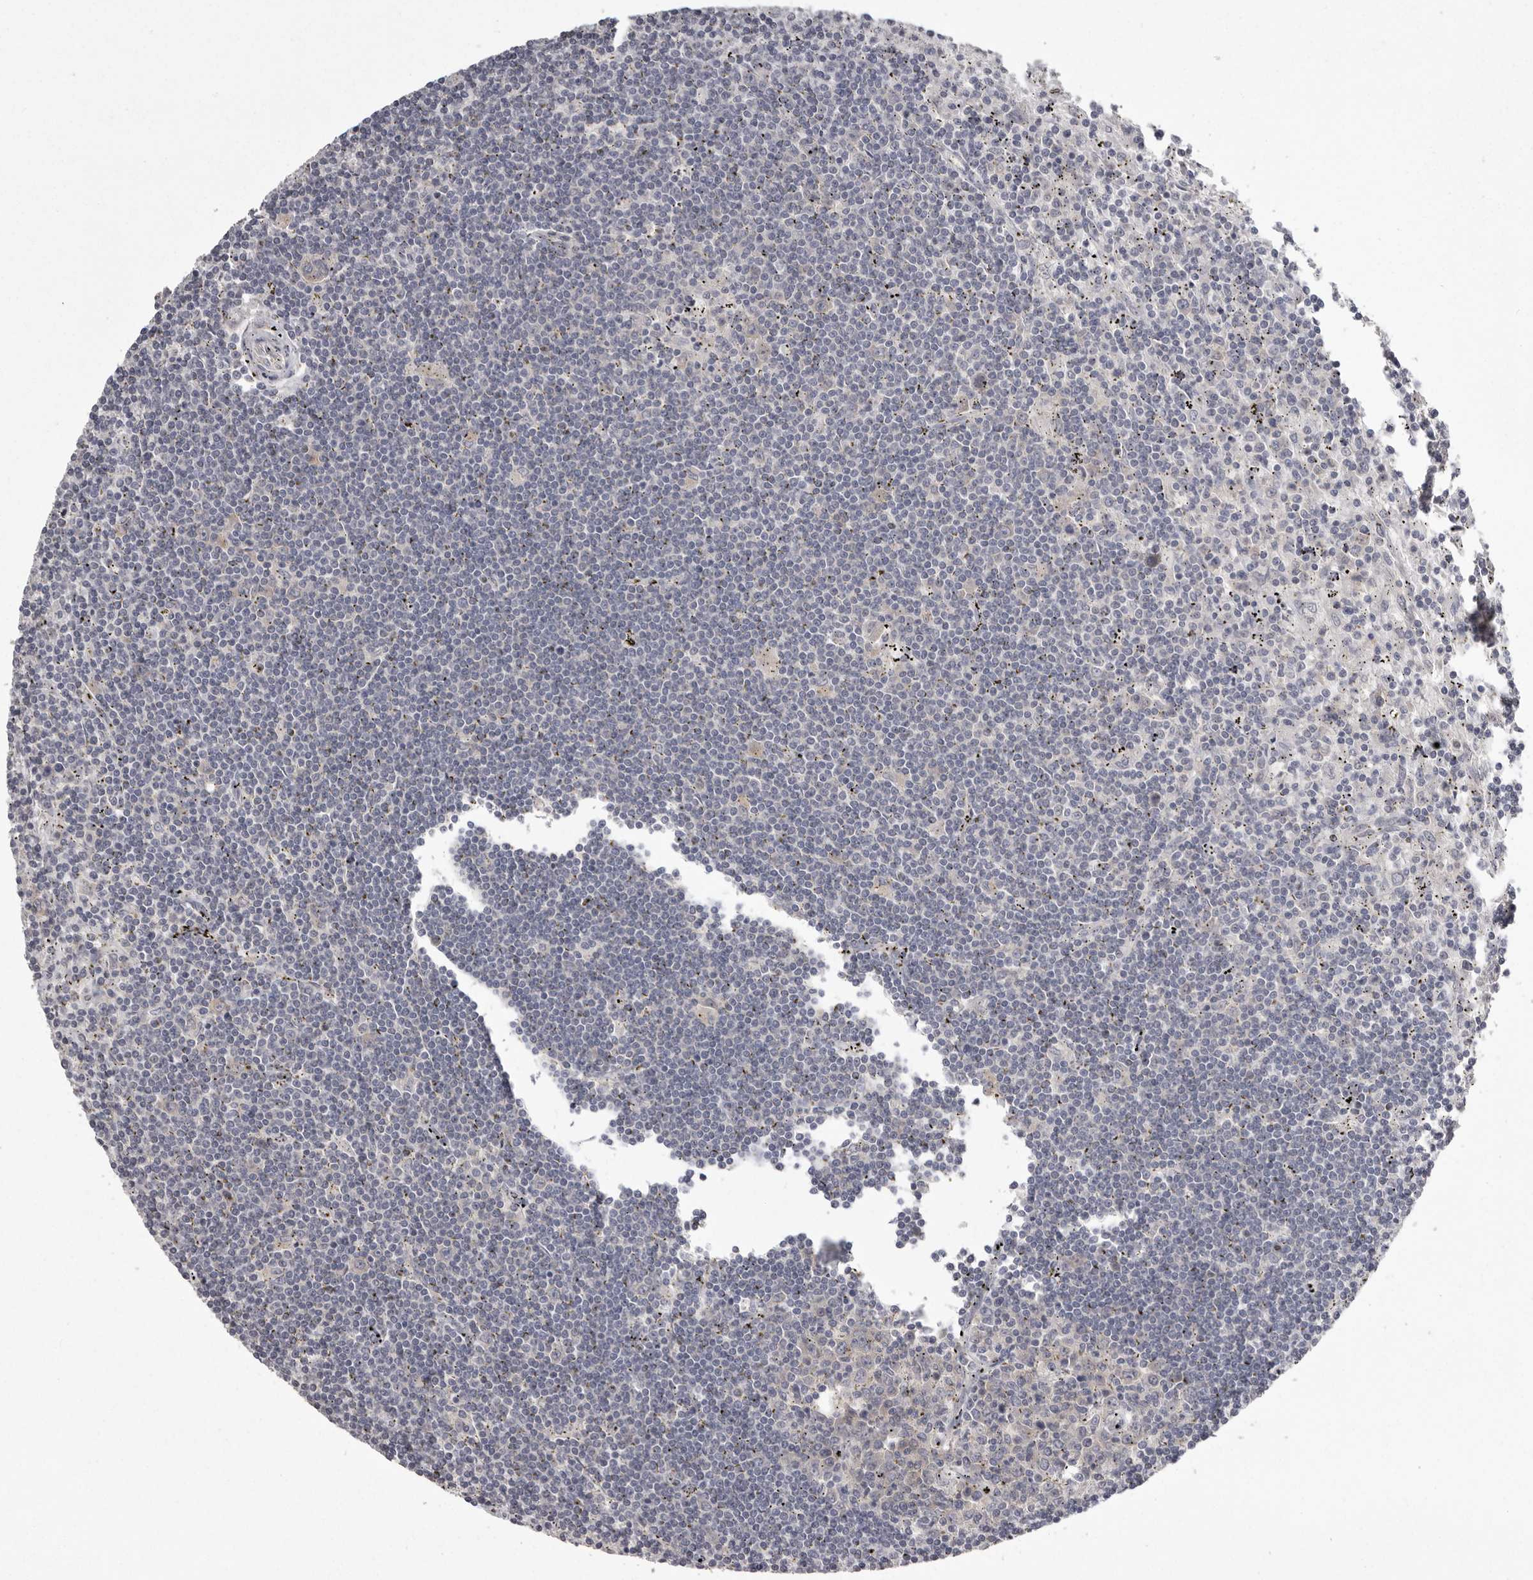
{"staining": {"intensity": "negative", "quantity": "none", "location": "none"}, "tissue": "lymphoma", "cell_type": "Tumor cells", "image_type": "cancer", "snomed": [{"axis": "morphology", "description": "Malignant lymphoma, non-Hodgkin's type, Low grade"}, {"axis": "topography", "description": "Spleen"}], "caption": "A micrograph of human lymphoma is negative for staining in tumor cells. Nuclei are stained in blue.", "gene": "DARS1", "patient": {"sex": "male", "age": 76}}